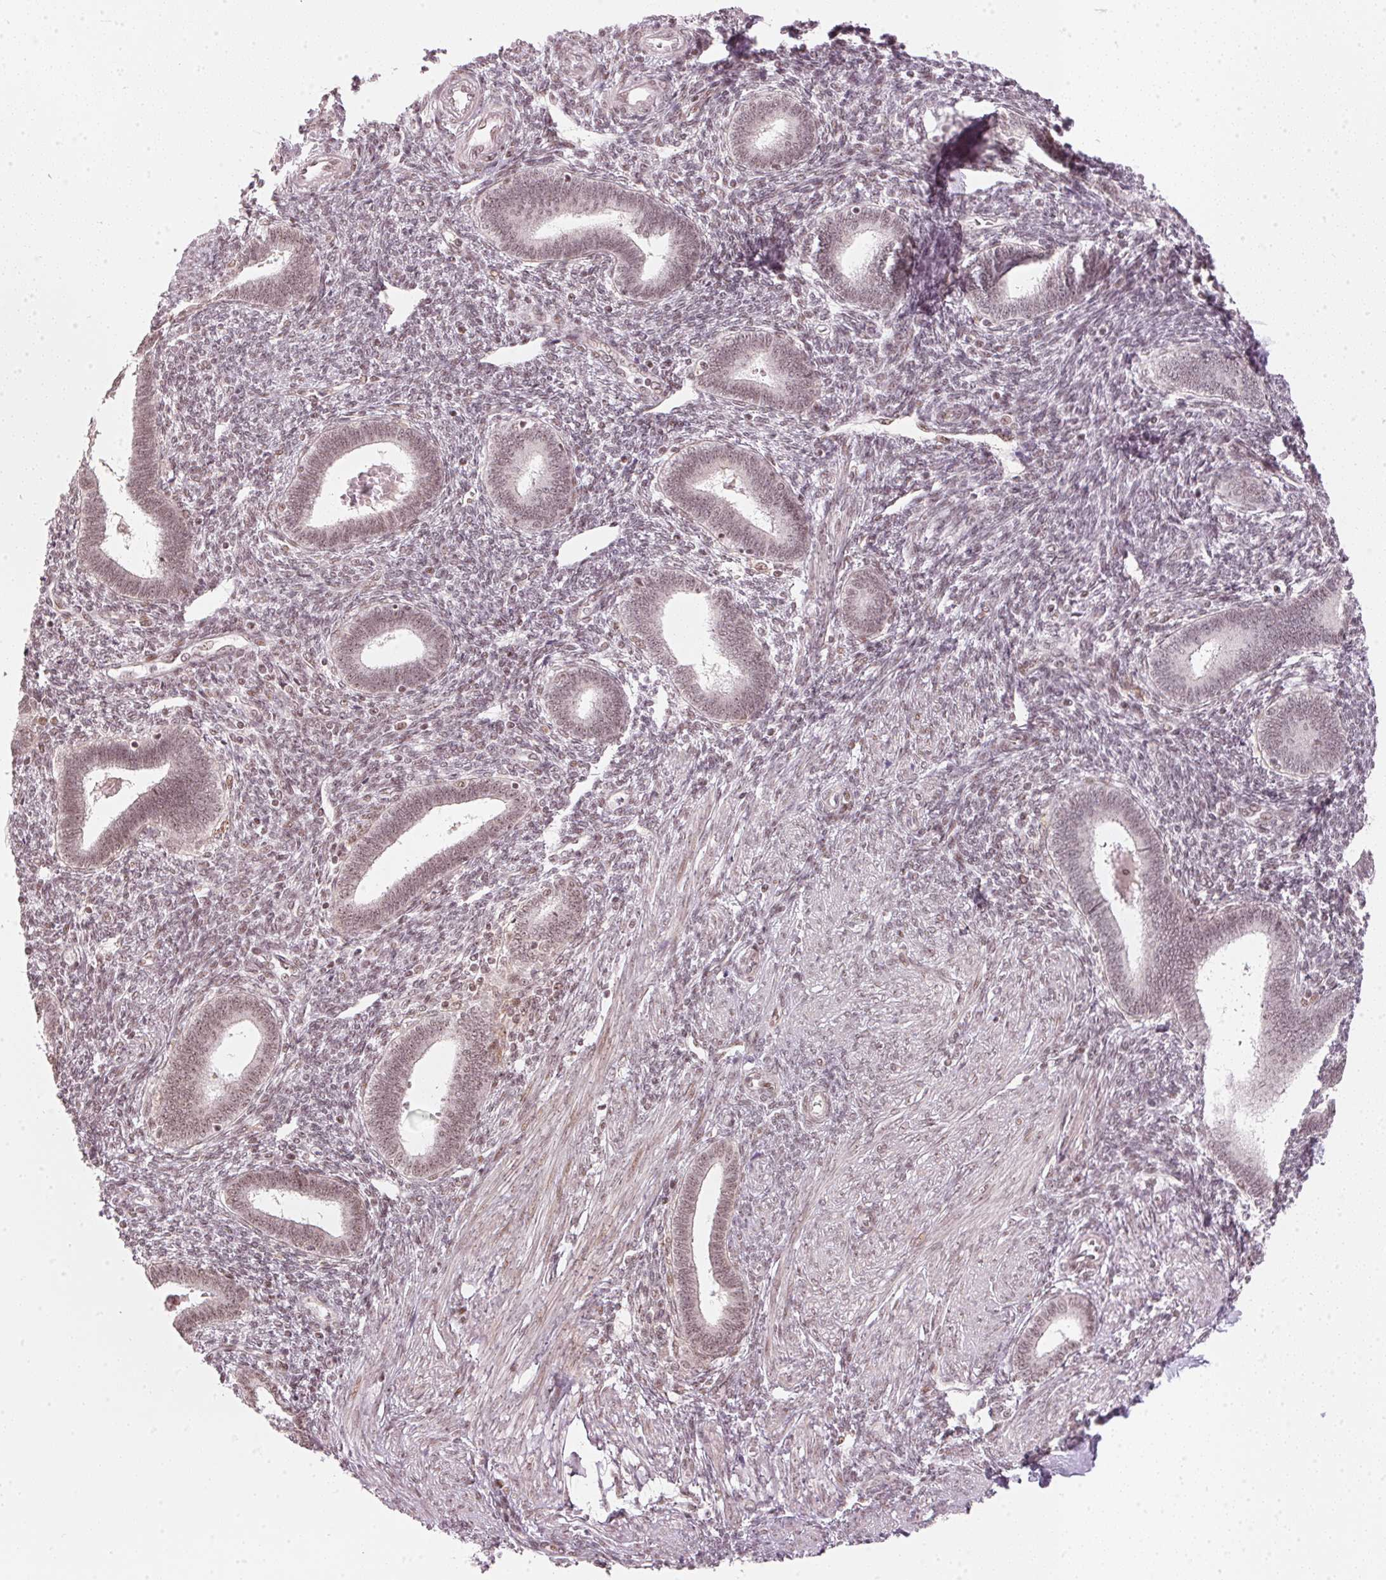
{"staining": {"intensity": "negative", "quantity": "none", "location": "none"}, "tissue": "endometrium", "cell_type": "Cells in endometrial stroma", "image_type": "normal", "snomed": [{"axis": "morphology", "description": "Normal tissue, NOS"}, {"axis": "topography", "description": "Endometrium"}], "caption": "Histopathology image shows no protein positivity in cells in endometrial stroma of normal endometrium. The staining is performed using DAB brown chromogen with nuclei counter-stained in using hematoxylin.", "gene": "KAT6A", "patient": {"sex": "female", "age": 42}}